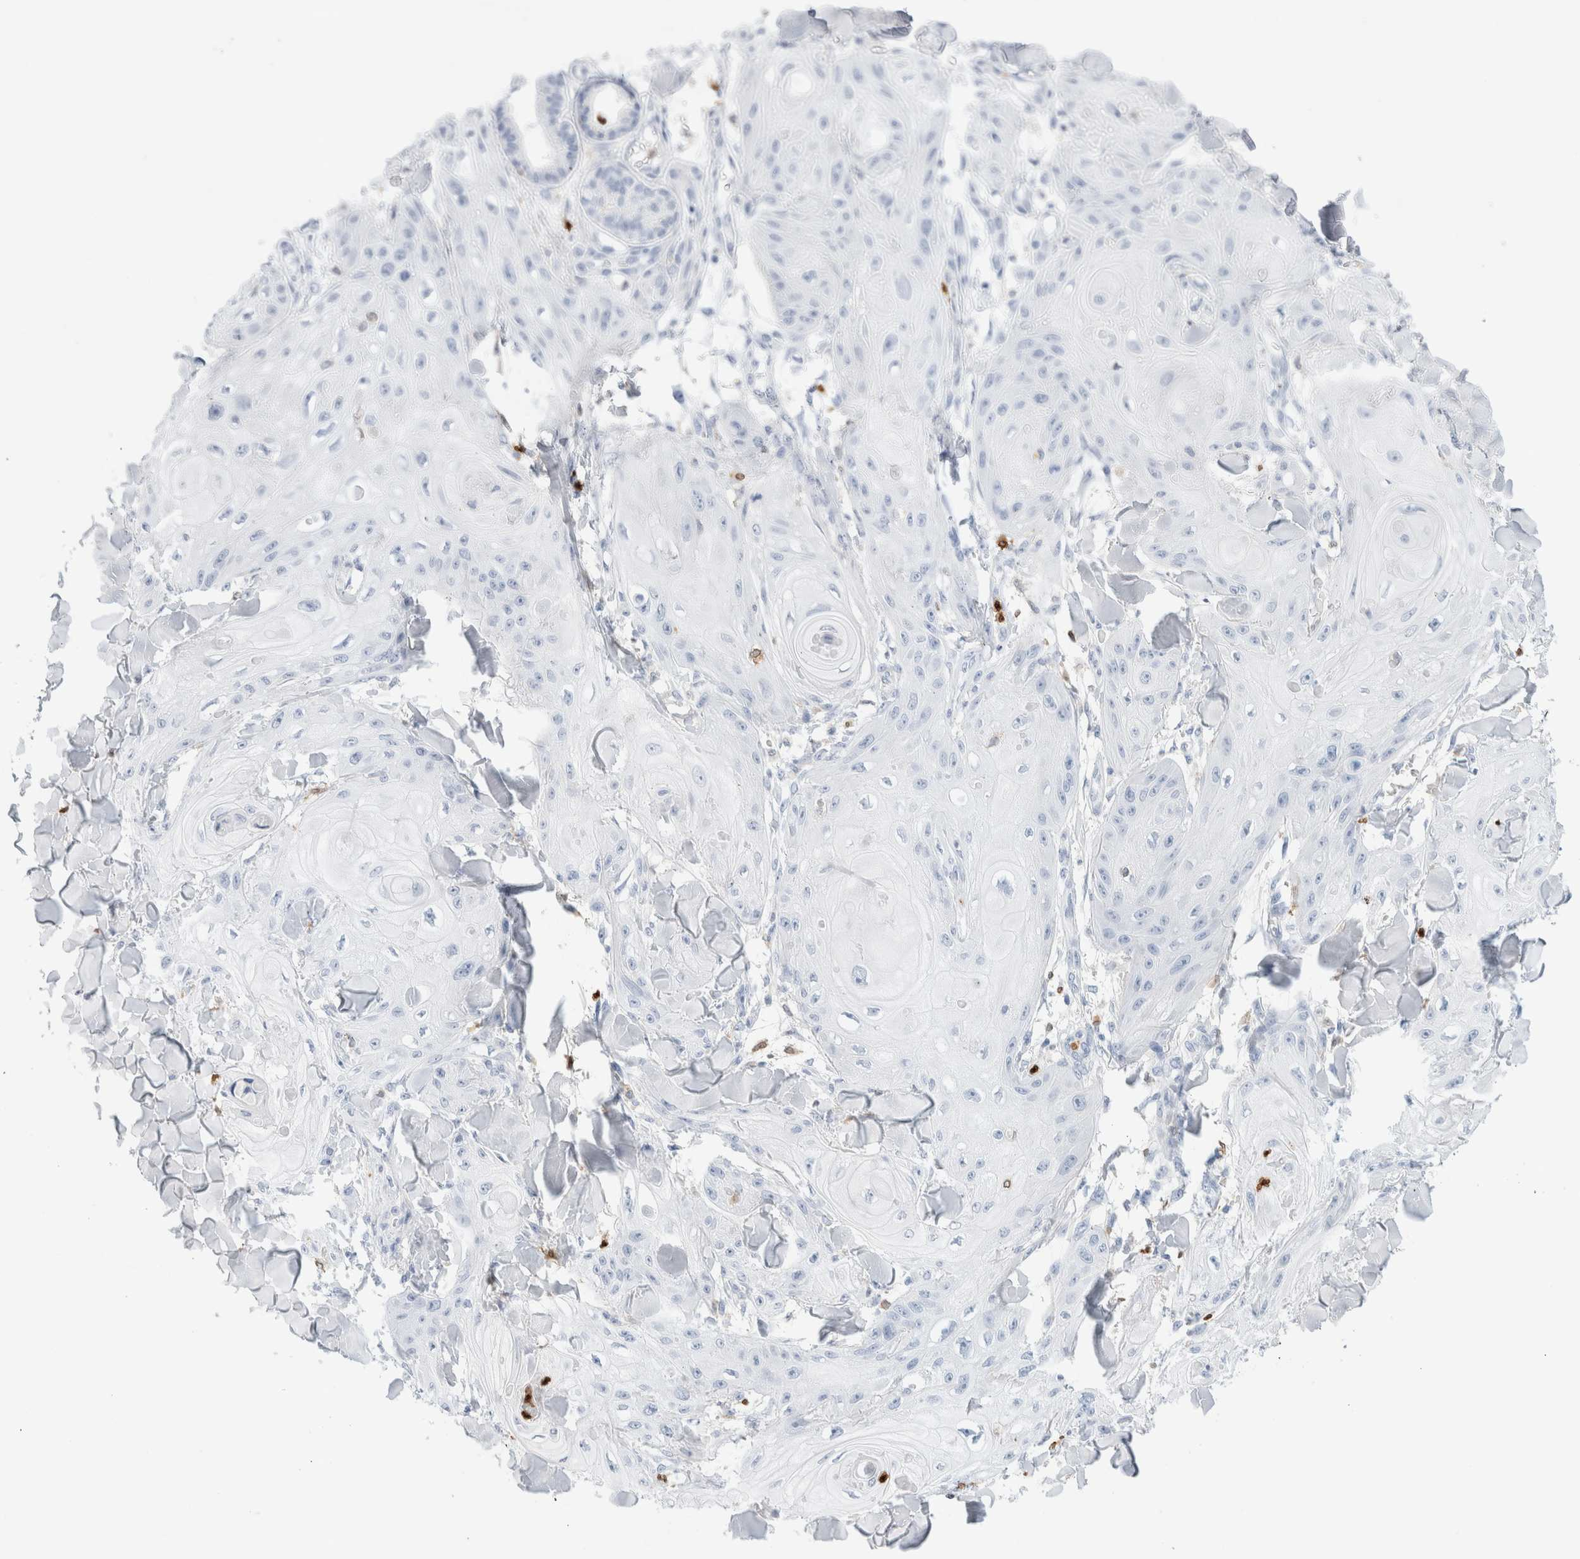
{"staining": {"intensity": "negative", "quantity": "none", "location": "none"}, "tissue": "skin cancer", "cell_type": "Tumor cells", "image_type": "cancer", "snomed": [{"axis": "morphology", "description": "Squamous cell carcinoma, NOS"}, {"axis": "topography", "description": "Skin"}], "caption": "High power microscopy histopathology image of an immunohistochemistry (IHC) histopathology image of skin squamous cell carcinoma, revealing no significant staining in tumor cells. (DAB immunohistochemistry (IHC) visualized using brightfield microscopy, high magnification).", "gene": "ALOX5AP", "patient": {"sex": "male", "age": 74}}